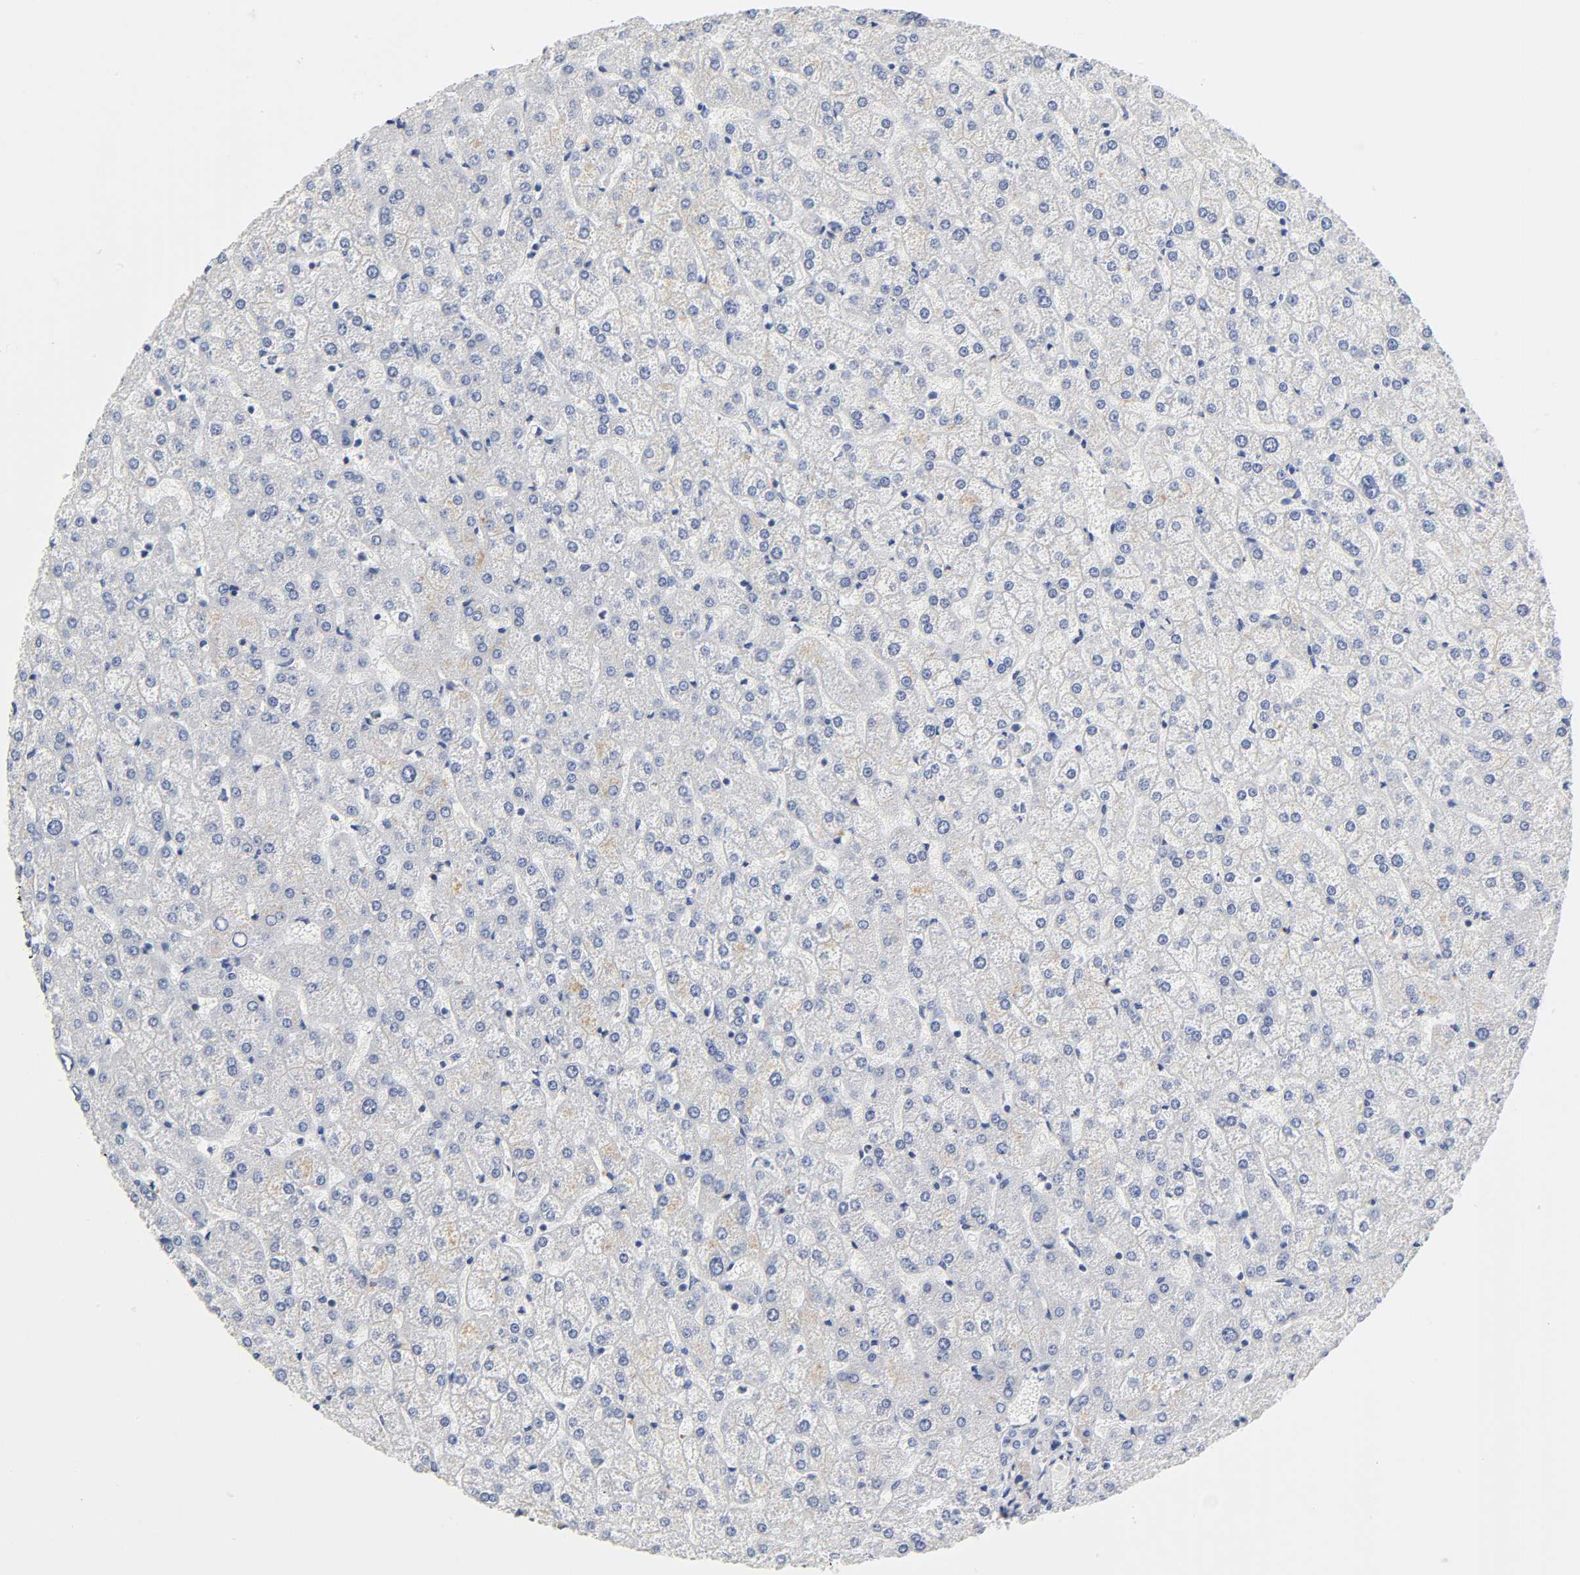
{"staining": {"intensity": "negative", "quantity": "none", "location": "none"}, "tissue": "liver", "cell_type": "Cholangiocytes", "image_type": "normal", "snomed": [{"axis": "morphology", "description": "Normal tissue, NOS"}, {"axis": "topography", "description": "Liver"}], "caption": "Cholangiocytes show no significant positivity in normal liver. (DAB IHC, high magnification).", "gene": "NFATC1", "patient": {"sex": "female", "age": 32}}